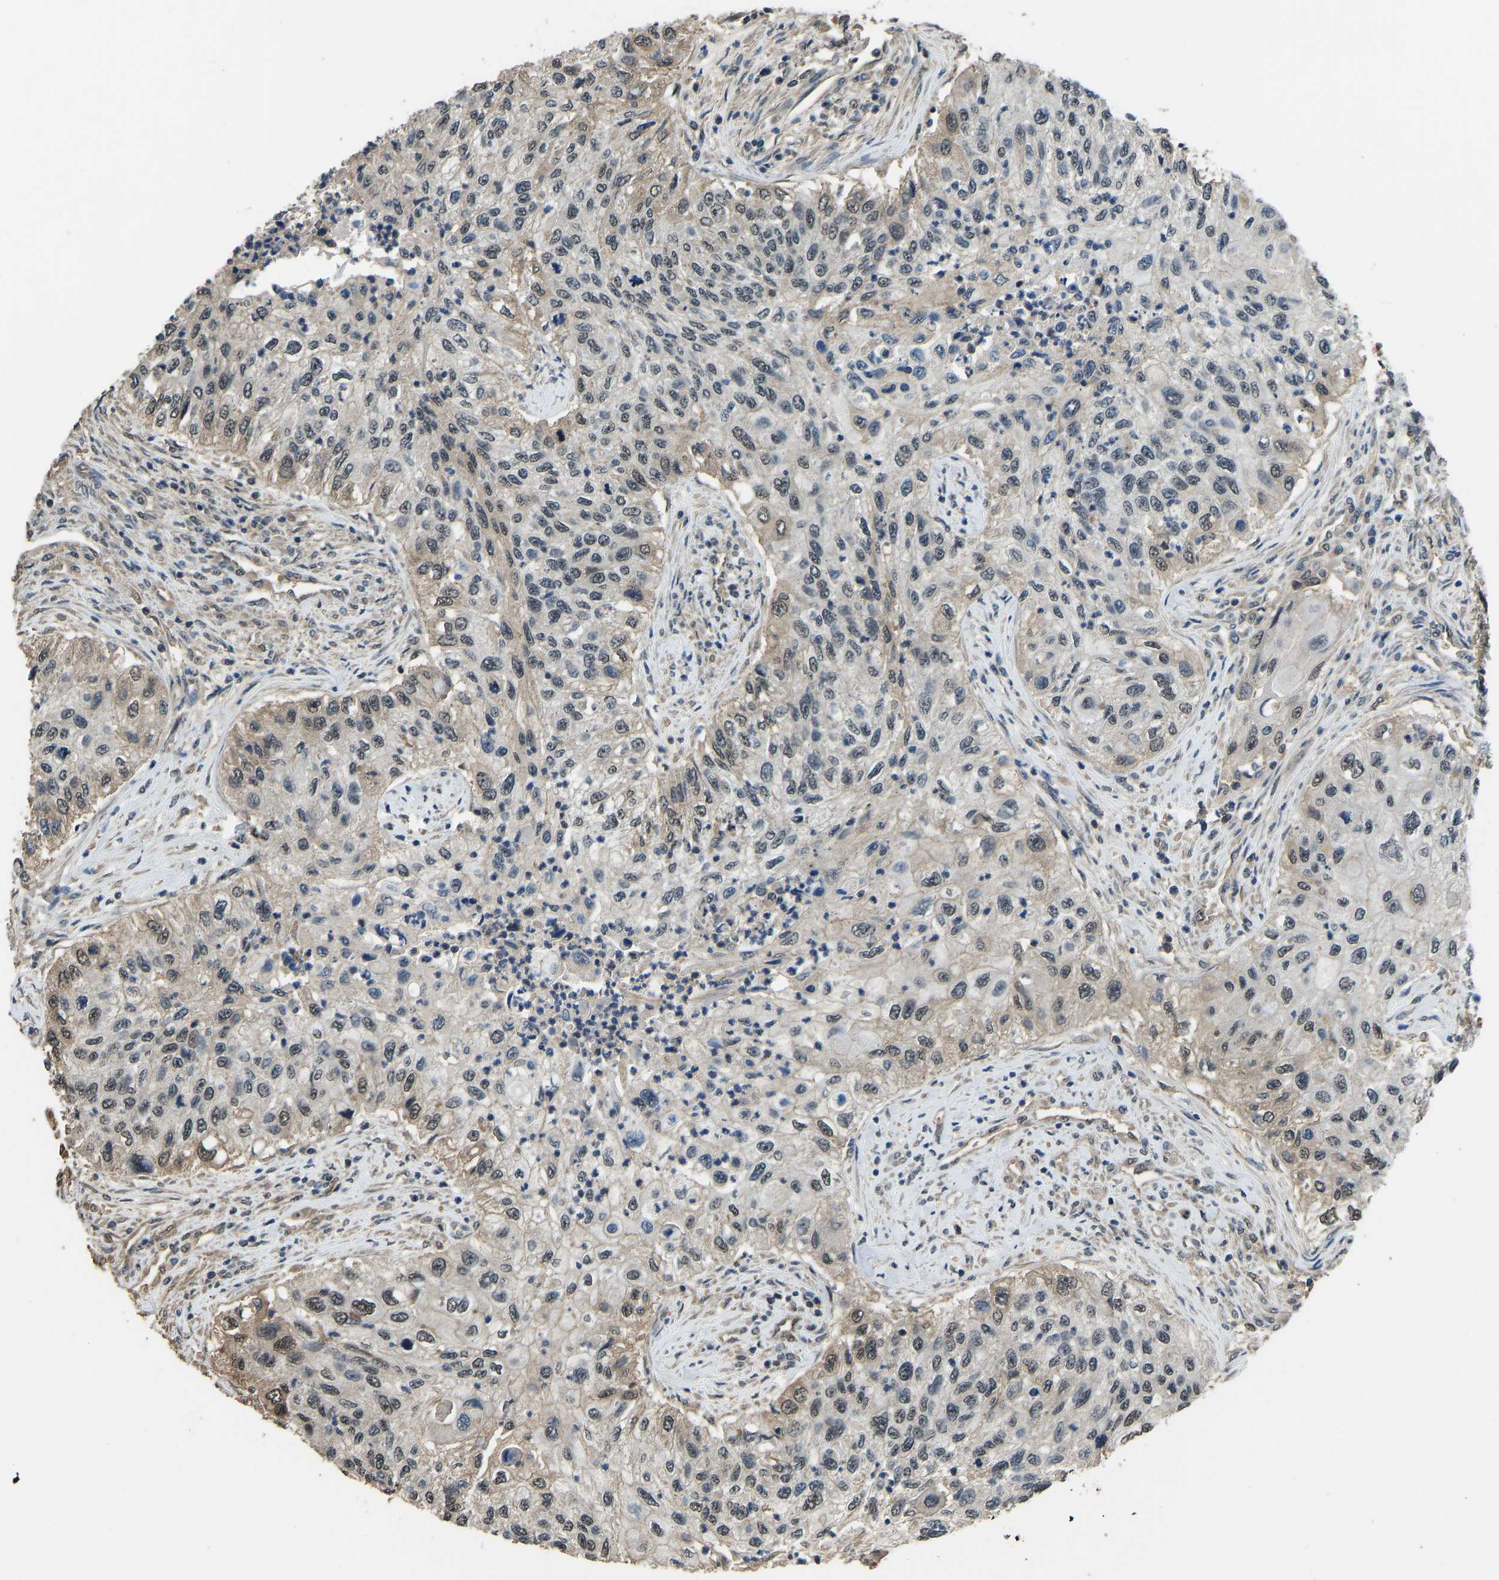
{"staining": {"intensity": "weak", "quantity": "<25%", "location": "cytoplasmic/membranous,nuclear"}, "tissue": "urothelial cancer", "cell_type": "Tumor cells", "image_type": "cancer", "snomed": [{"axis": "morphology", "description": "Urothelial carcinoma, High grade"}, {"axis": "topography", "description": "Urinary bladder"}], "caption": "Urothelial cancer was stained to show a protein in brown. There is no significant staining in tumor cells. (Stains: DAB (3,3'-diaminobenzidine) immunohistochemistry with hematoxylin counter stain, Microscopy: brightfield microscopy at high magnification).", "gene": "TOX4", "patient": {"sex": "female", "age": 60}}